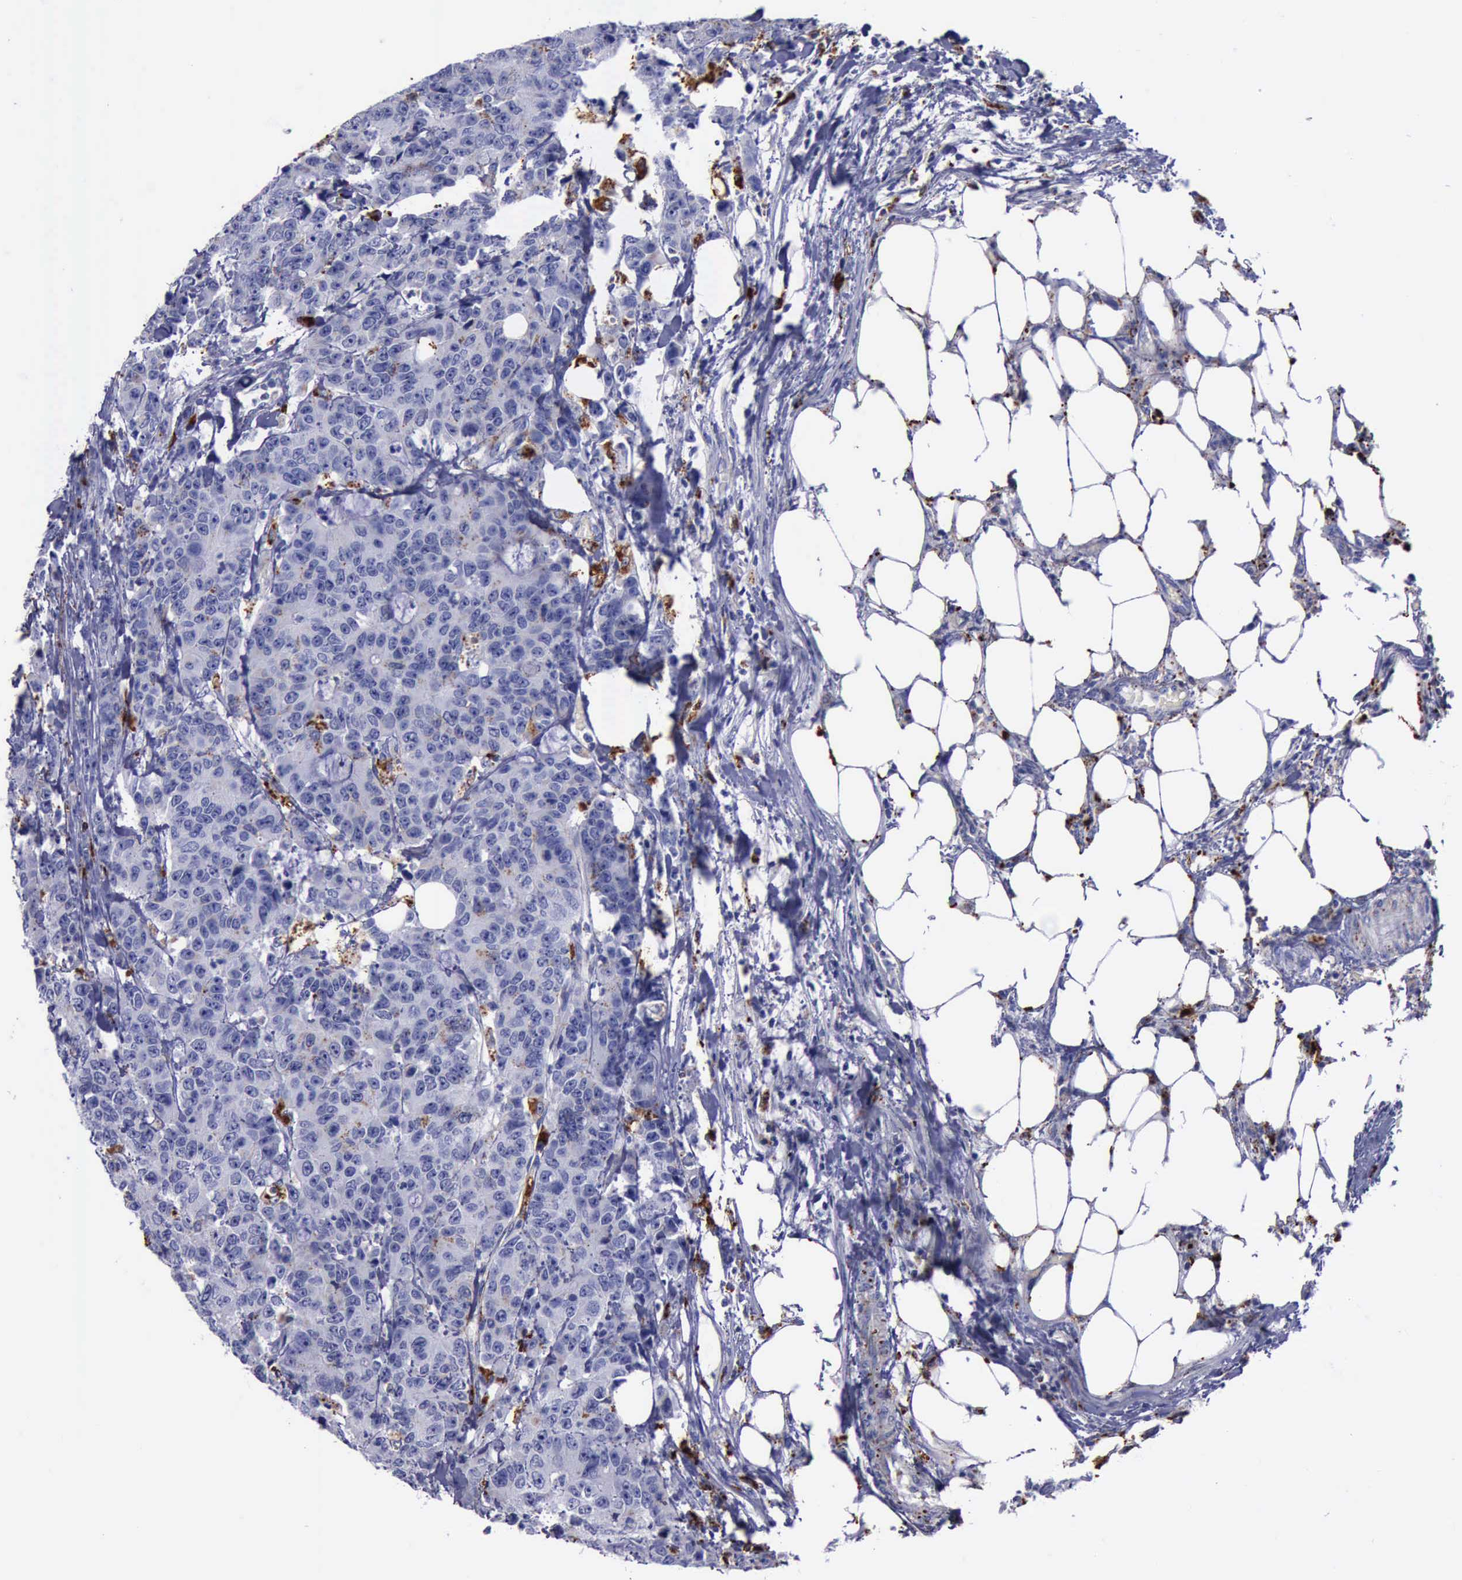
{"staining": {"intensity": "weak", "quantity": "<25%", "location": "cytoplasmic/membranous"}, "tissue": "colorectal cancer", "cell_type": "Tumor cells", "image_type": "cancer", "snomed": [{"axis": "morphology", "description": "Adenocarcinoma, NOS"}, {"axis": "topography", "description": "Colon"}], "caption": "Tumor cells are negative for brown protein staining in colorectal adenocarcinoma.", "gene": "CTSD", "patient": {"sex": "female", "age": 86}}